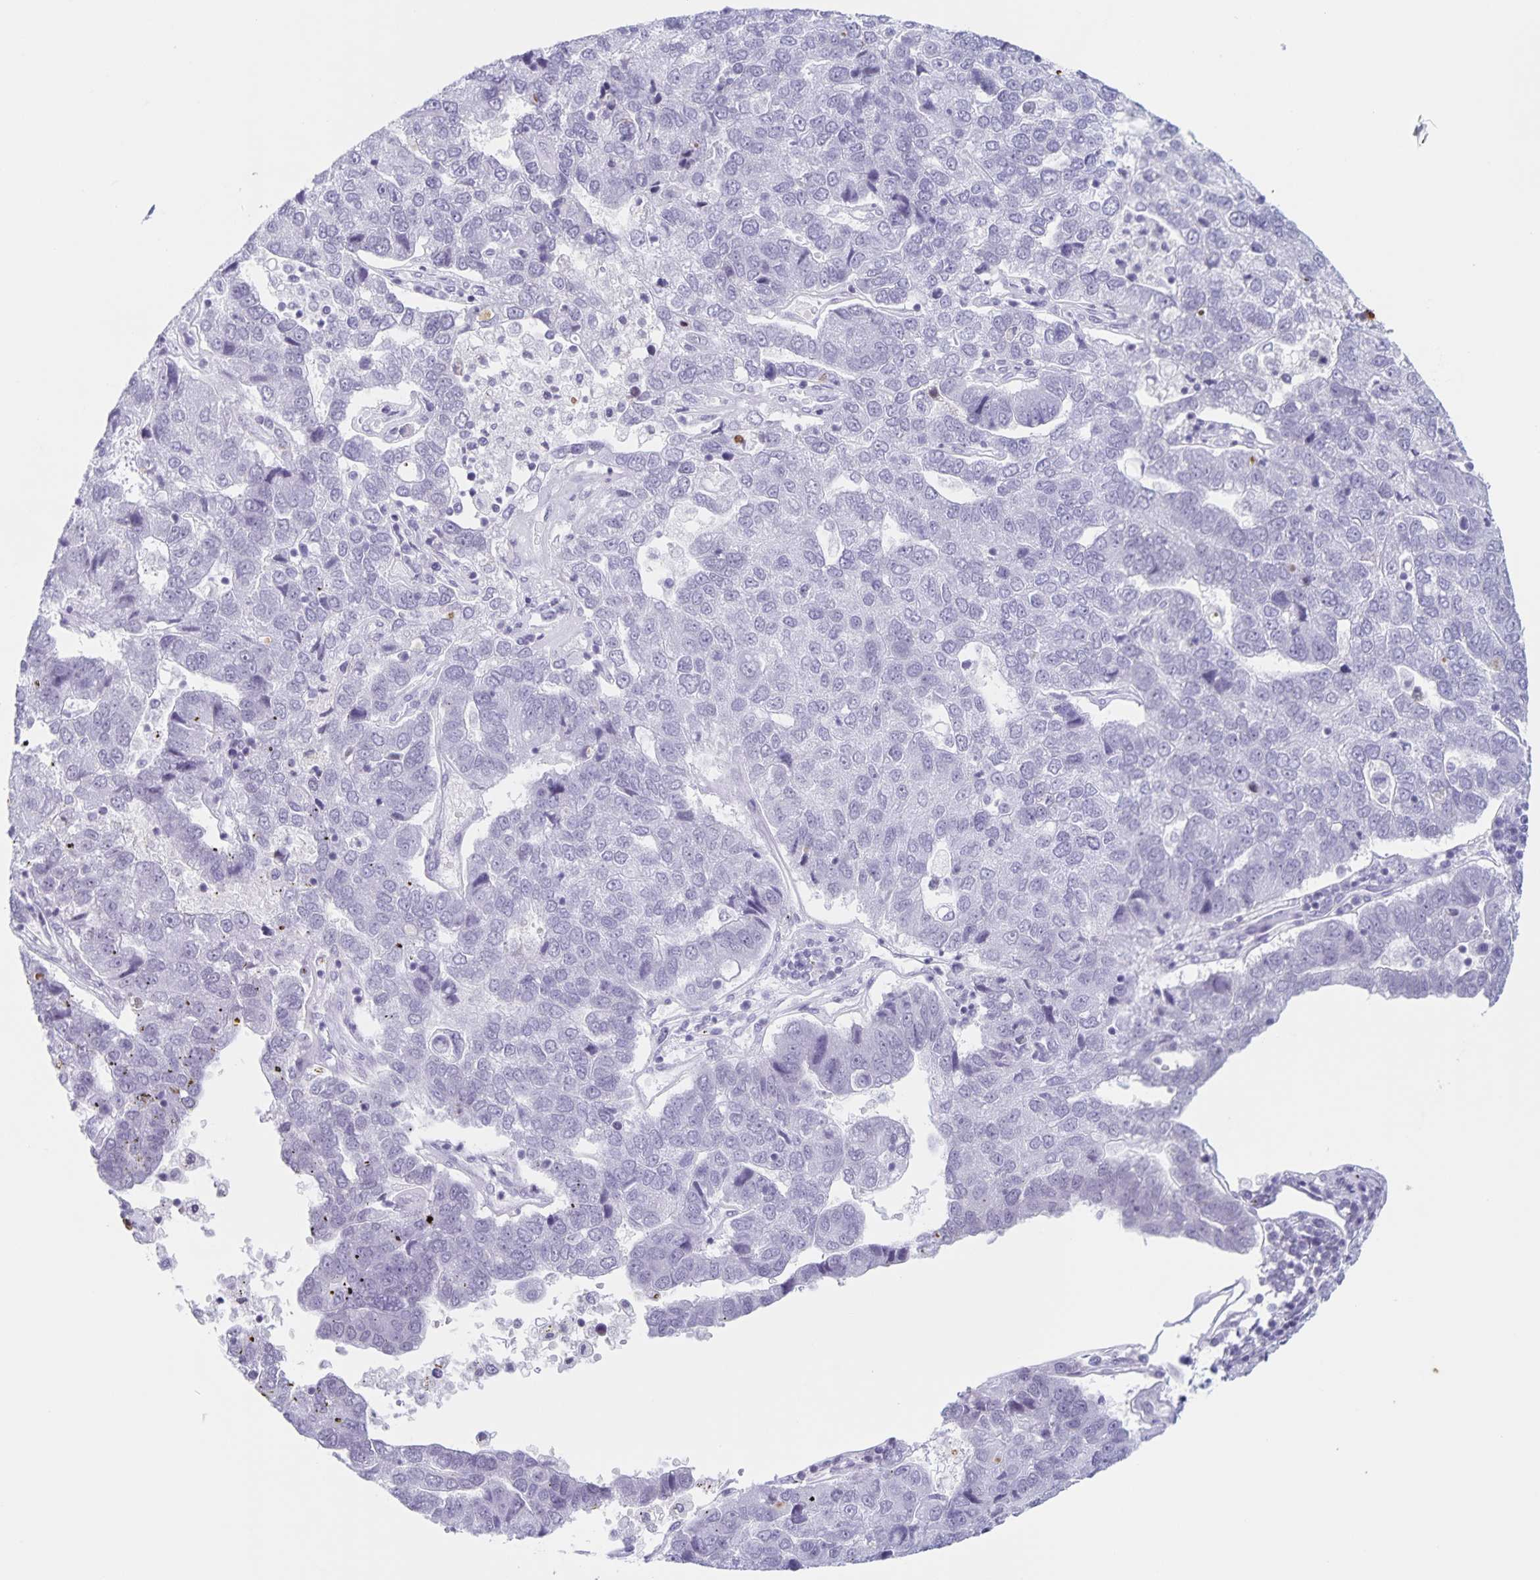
{"staining": {"intensity": "negative", "quantity": "none", "location": "none"}, "tissue": "pancreatic cancer", "cell_type": "Tumor cells", "image_type": "cancer", "snomed": [{"axis": "morphology", "description": "Adenocarcinoma, NOS"}, {"axis": "topography", "description": "Pancreas"}], "caption": "Pancreatic cancer stained for a protein using immunohistochemistry displays no positivity tumor cells.", "gene": "LCE6A", "patient": {"sex": "female", "age": 61}}